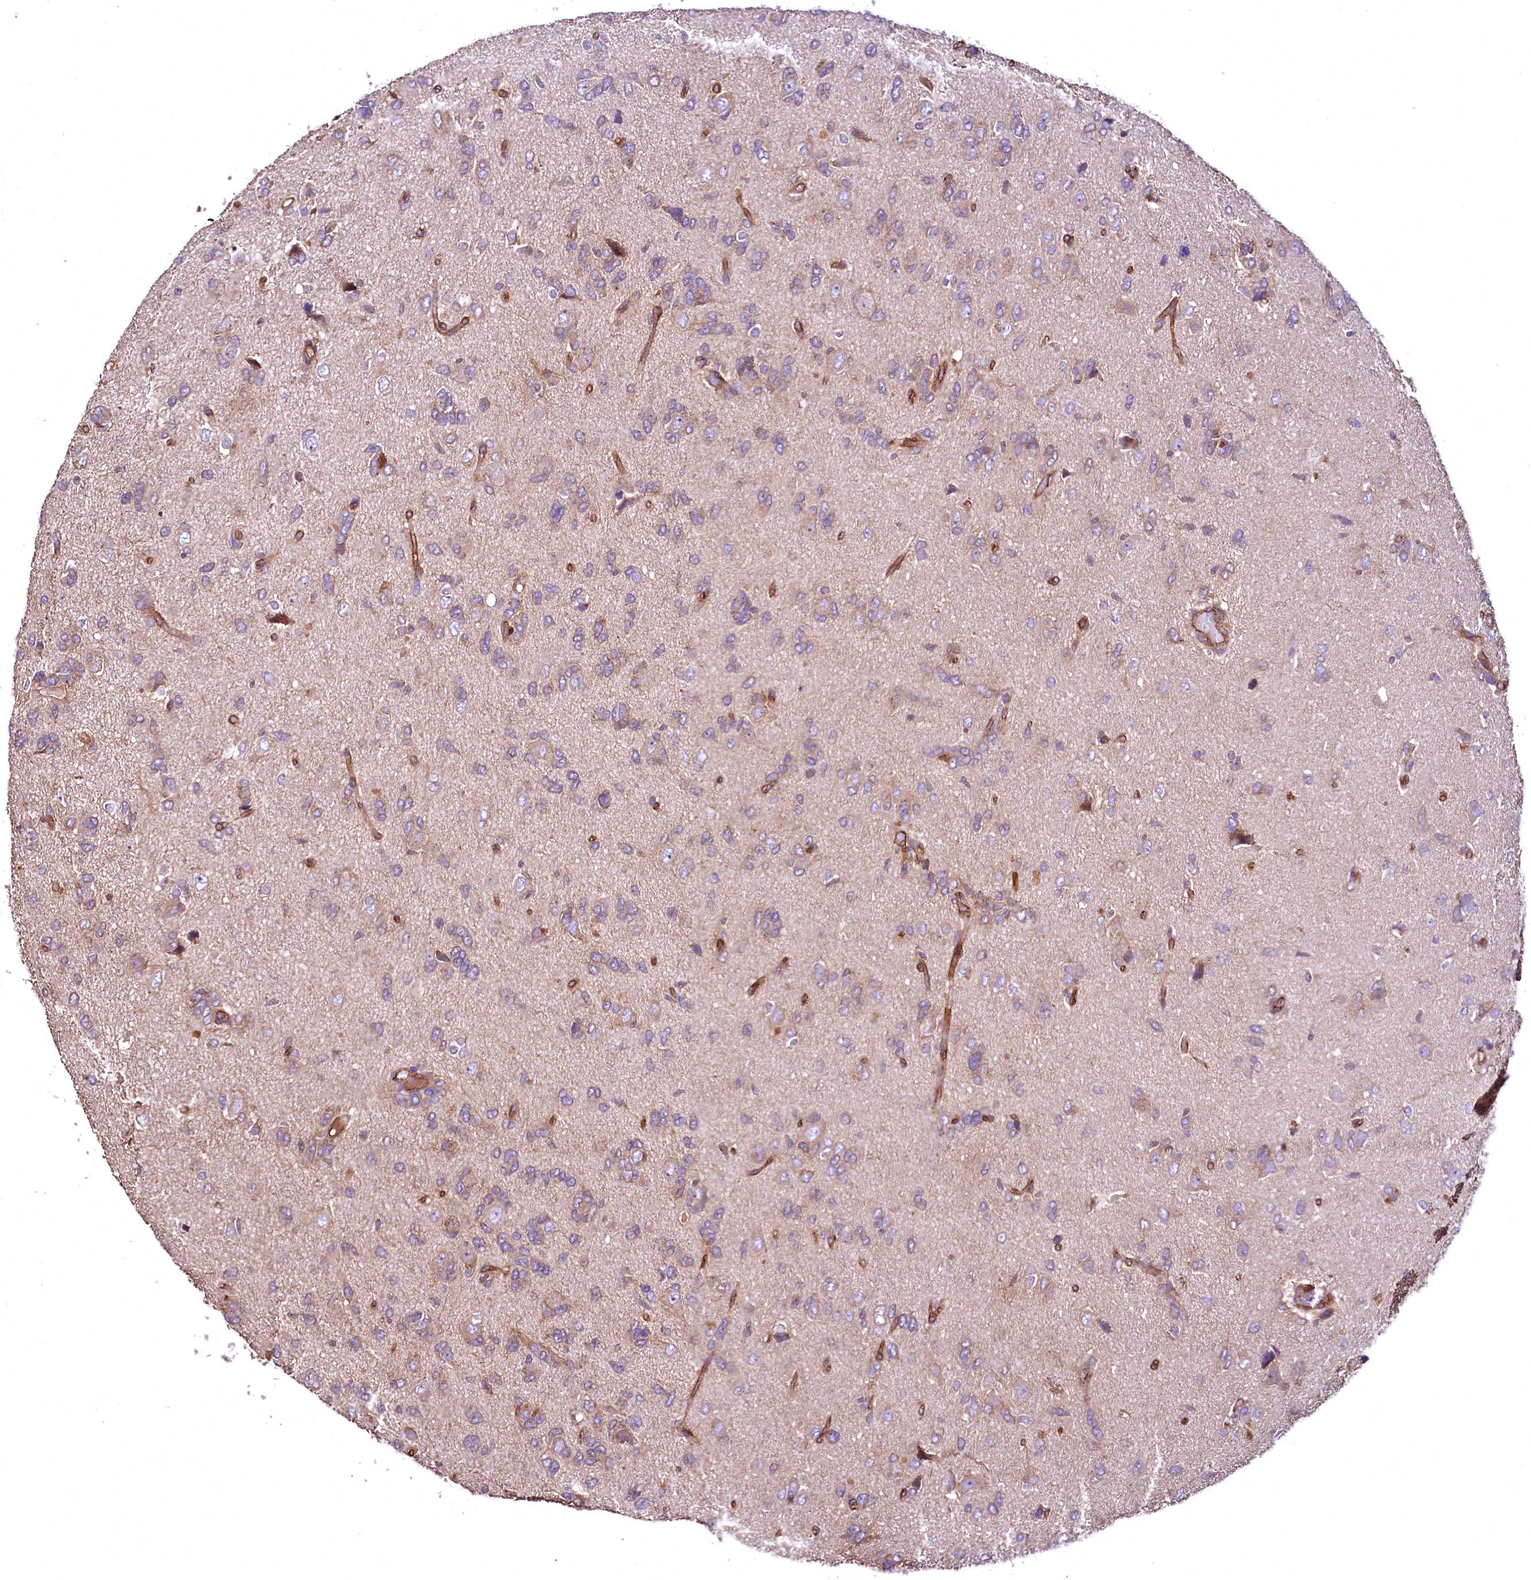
{"staining": {"intensity": "weak", "quantity": ">75%", "location": "cytoplasmic/membranous"}, "tissue": "glioma", "cell_type": "Tumor cells", "image_type": "cancer", "snomed": [{"axis": "morphology", "description": "Glioma, malignant, High grade"}, {"axis": "topography", "description": "Brain"}], "caption": "Protein staining of glioma tissue displays weak cytoplasmic/membranous staining in about >75% of tumor cells. (brown staining indicates protein expression, while blue staining denotes nuclei).", "gene": "TBCEL", "patient": {"sex": "female", "age": 59}}